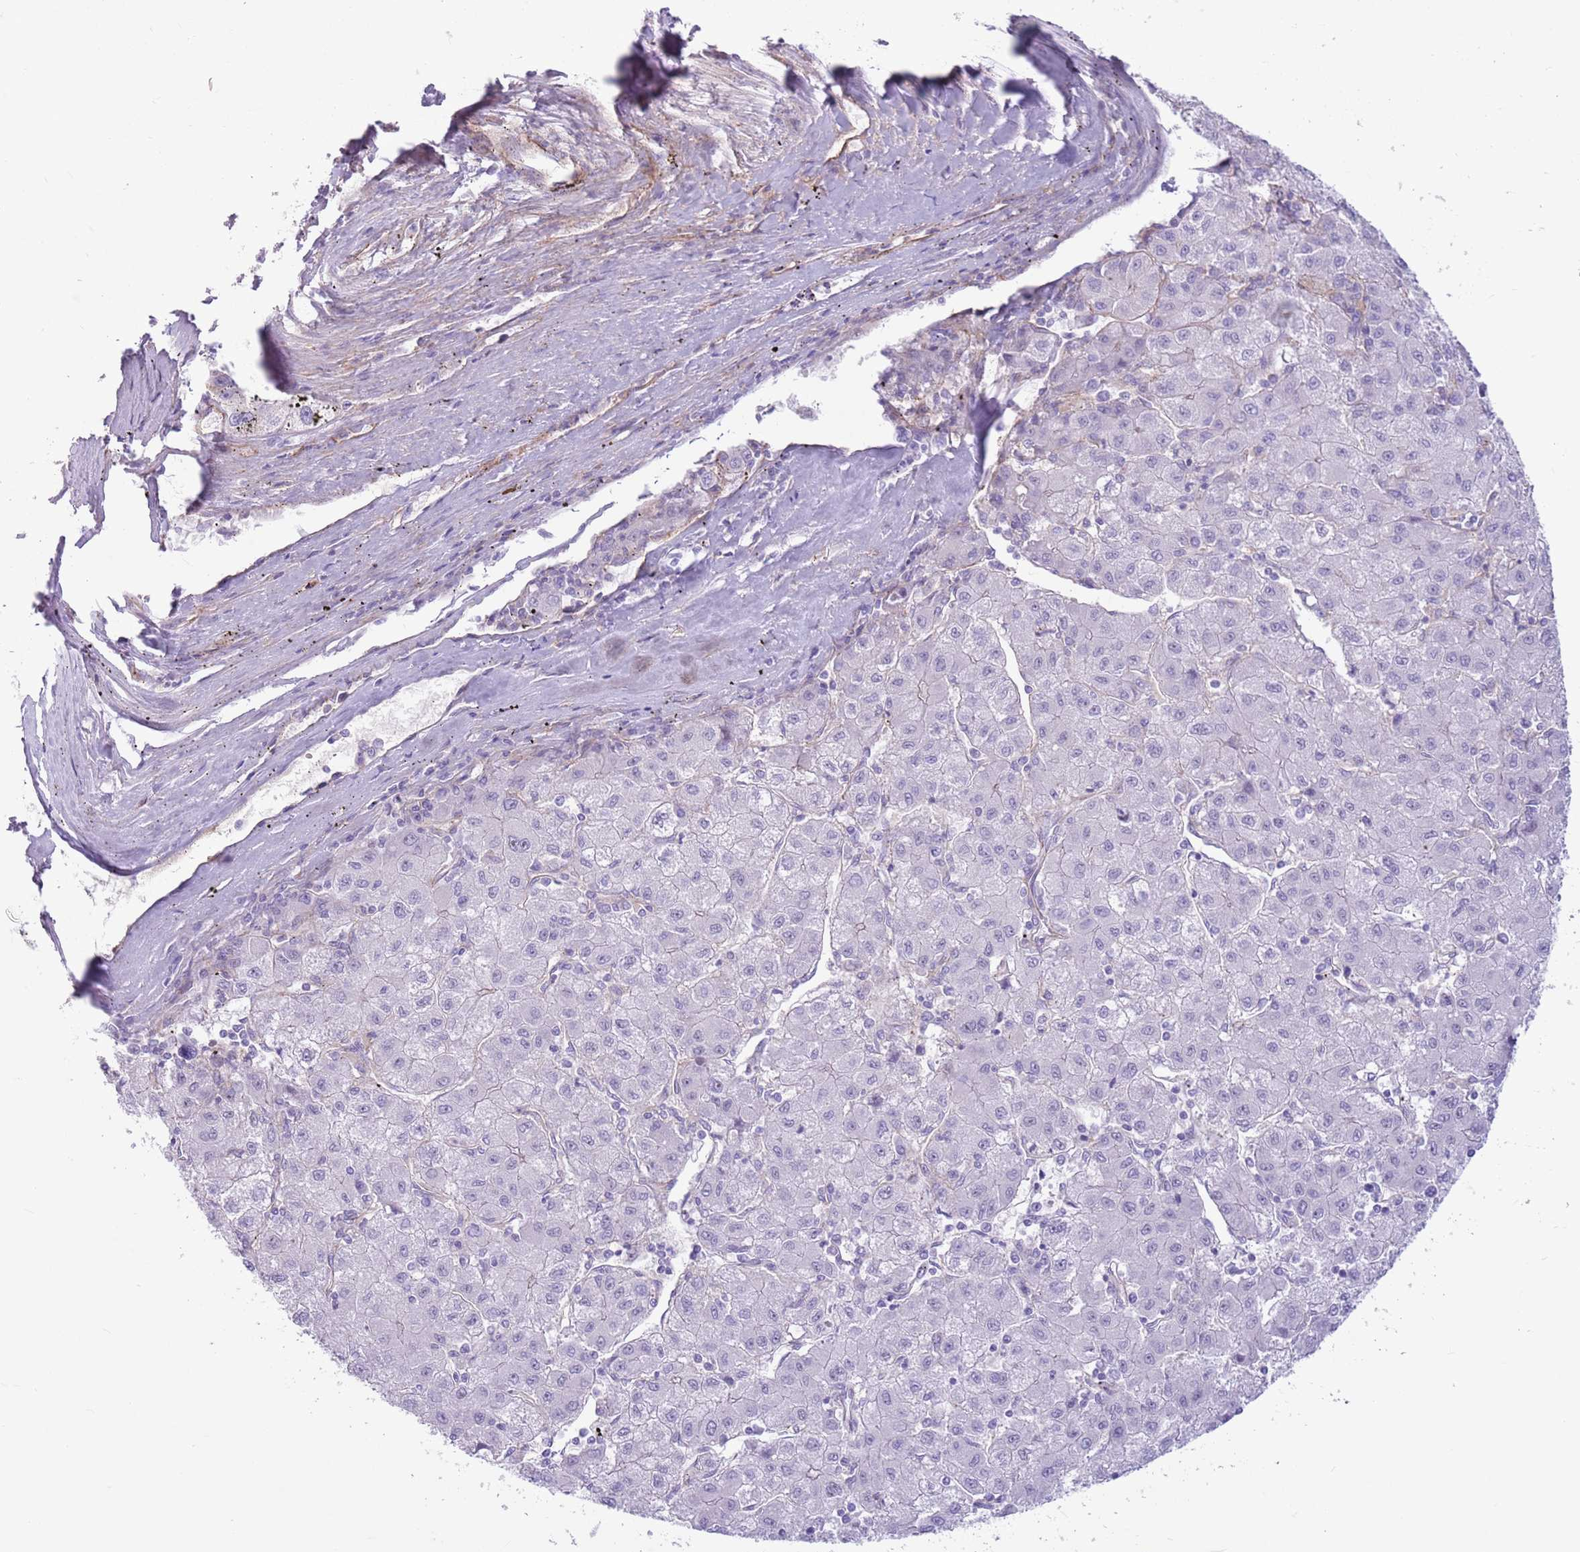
{"staining": {"intensity": "negative", "quantity": "none", "location": "none"}, "tissue": "liver cancer", "cell_type": "Tumor cells", "image_type": "cancer", "snomed": [{"axis": "morphology", "description": "Carcinoma, Hepatocellular, NOS"}, {"axis": "topography", "description": "Liver"}], "caption": "Image shows no significant protein positivity in tumor cells of liver cancer (hepatocellular carcinoma).", "gene": "SNX6", "patient": {"sex": "male", "age": 72}}